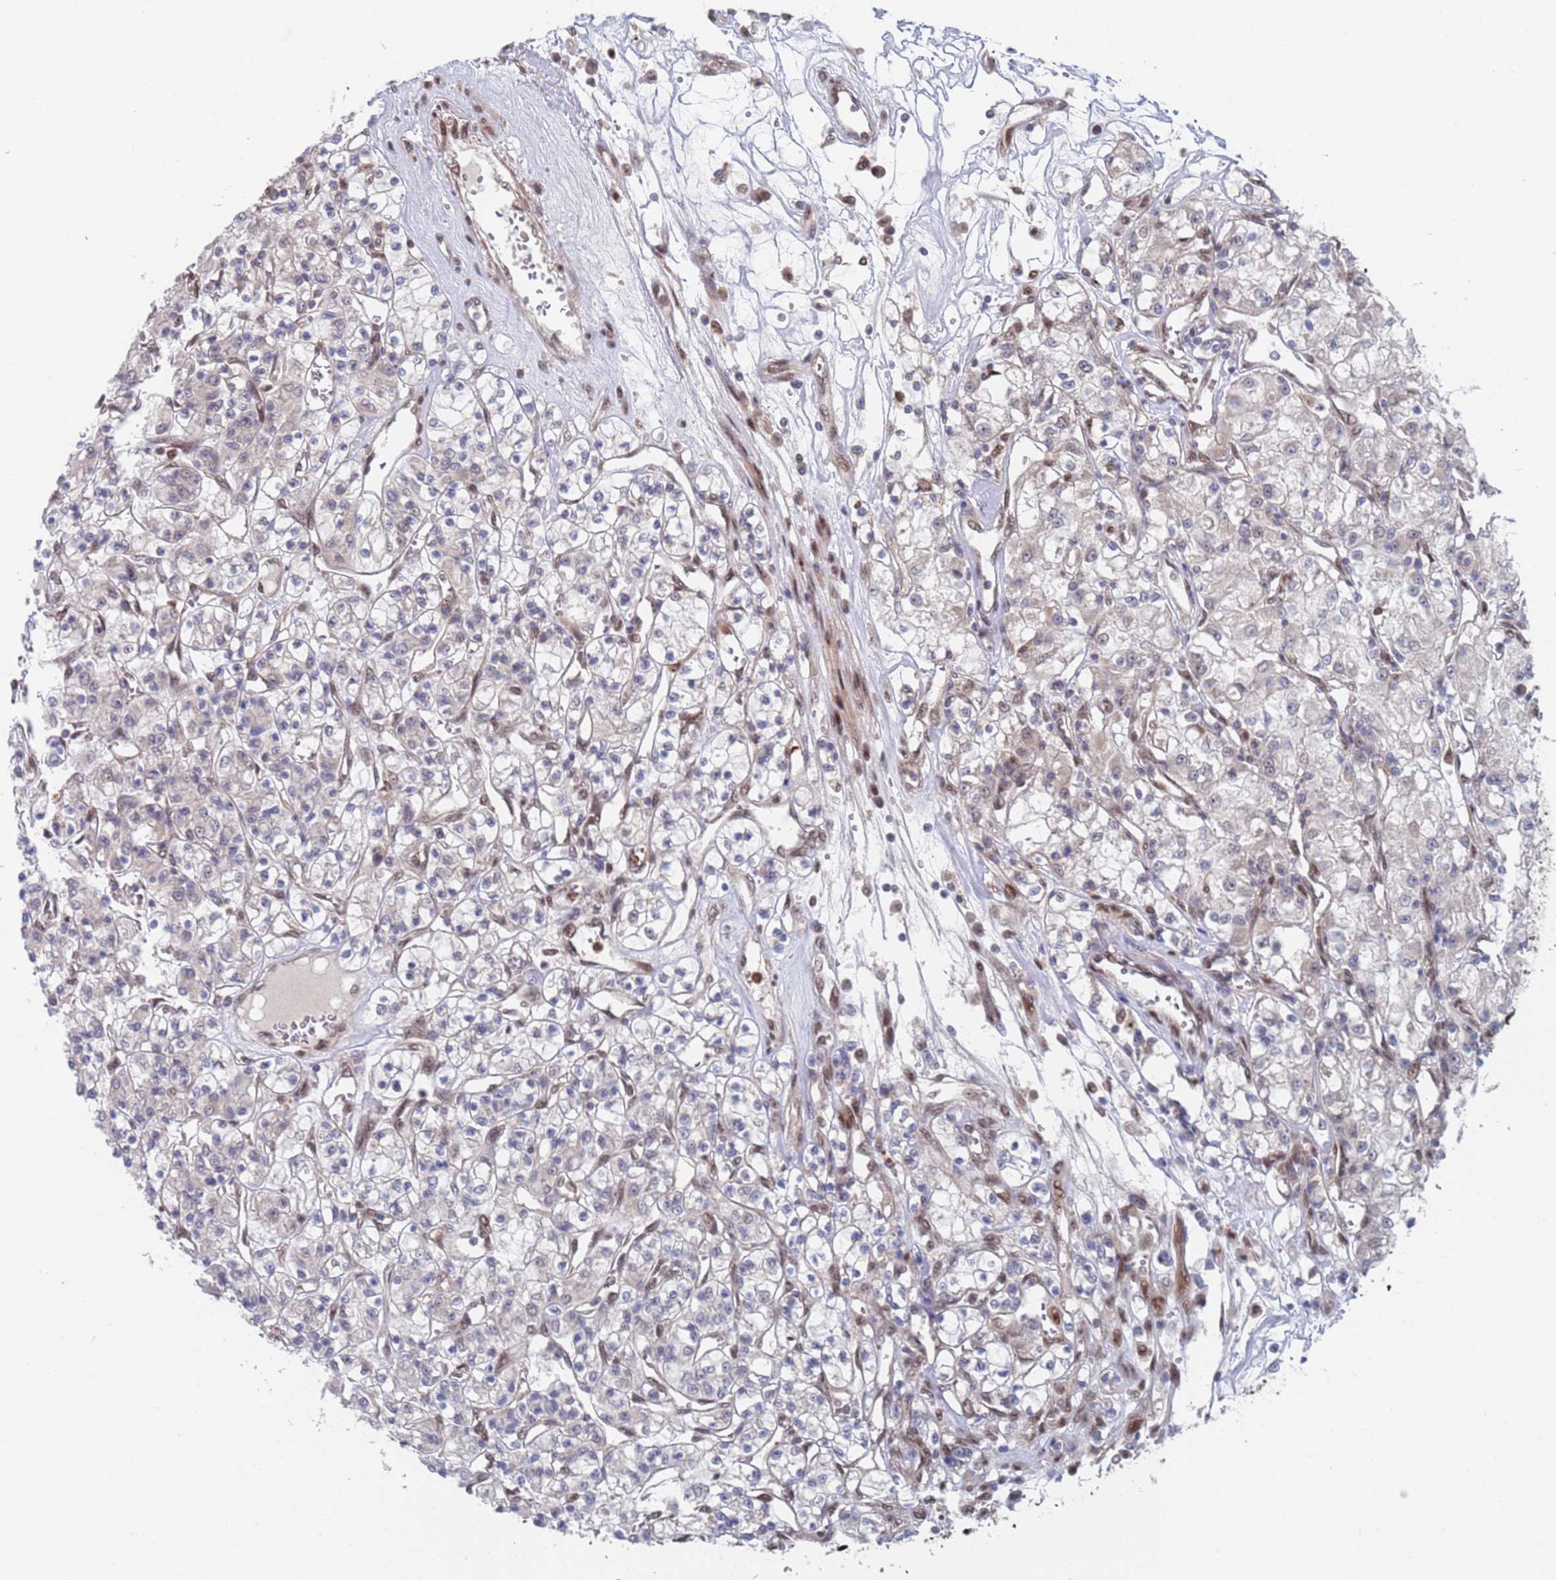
{"staining": {"intensity": "negative", "quantity": "none", "location": "none"}, "tissue": "renal cancer", "cell_type": "Tumor cells", "image_type": "cancer", "snomed": [{"axis": "morphology", "description": "Adenocarcinoma, NOS"}, {"axis": "topography", "description": "Kidney"}], "caption": "The micrograph exhibits no staining of tumor cells in renal adenocarcinoma.", "gene": "RPP25", "patient": {"sex": "female", "age": 59}}